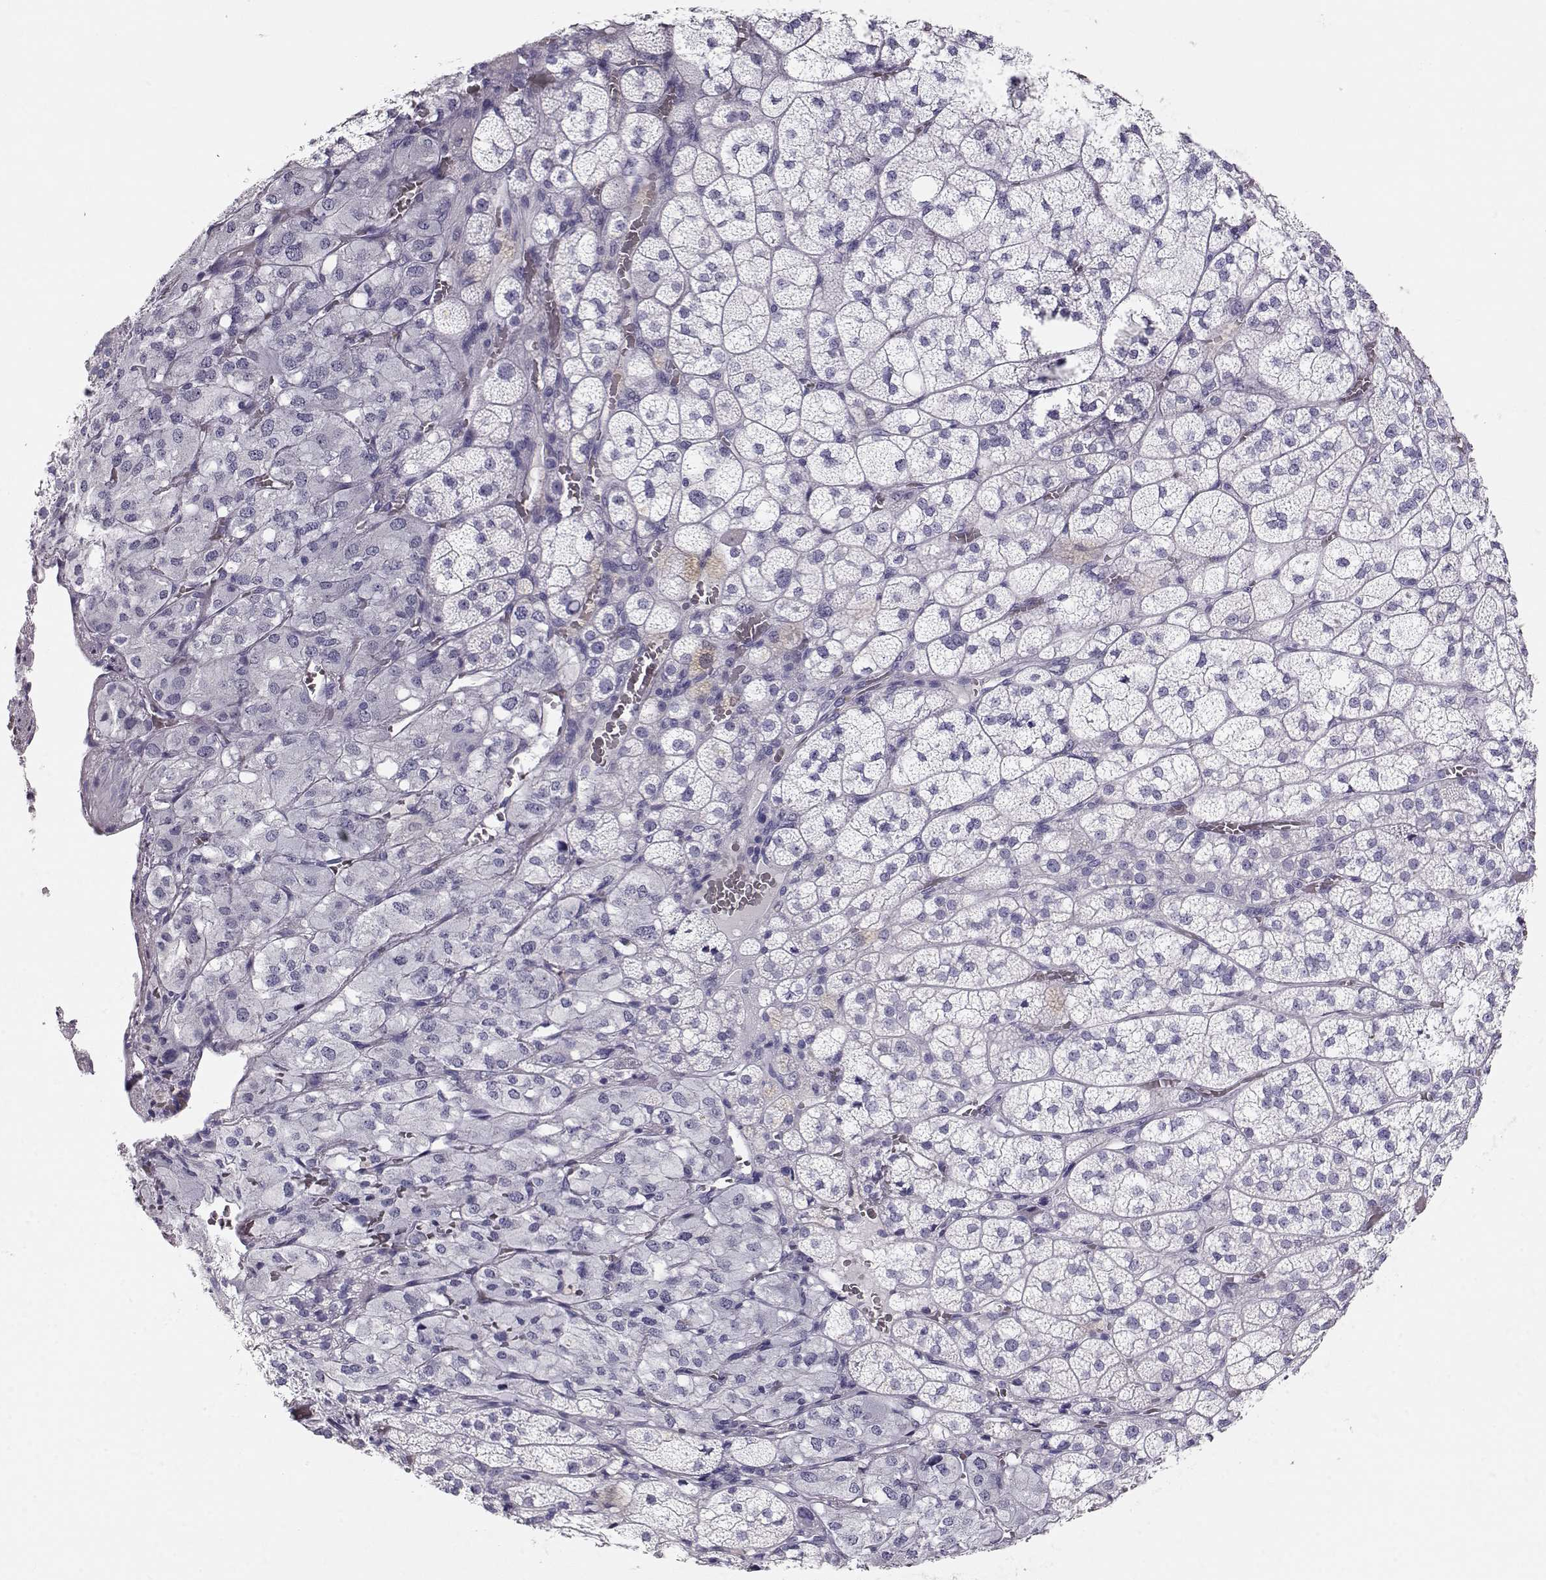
{"staining": {"intensity": "negative", "quantity": "none", "location": "none"}, "tissue": "adrenal gland", "cell_type": "Glandular cells", "image_type": "normal", "snomed": [{"axis": "morphology", "description": "Normal tissue, NOS"}, {"axis": "topography", "description": "Adrenal gland"}], "caption": "The immunohistochemistry histopathology image has no significant positivity in glandular cells of adrenal gland. (Stains: DAB (3,3'-diaminobenzidine) immunohistochemistry (IHC) with hematoxylin counter stain, Microscopy: brightfield microscopy at high magnification).", "gene": "MAGEC1", "patient": {"sex": "female", "age": 60}}